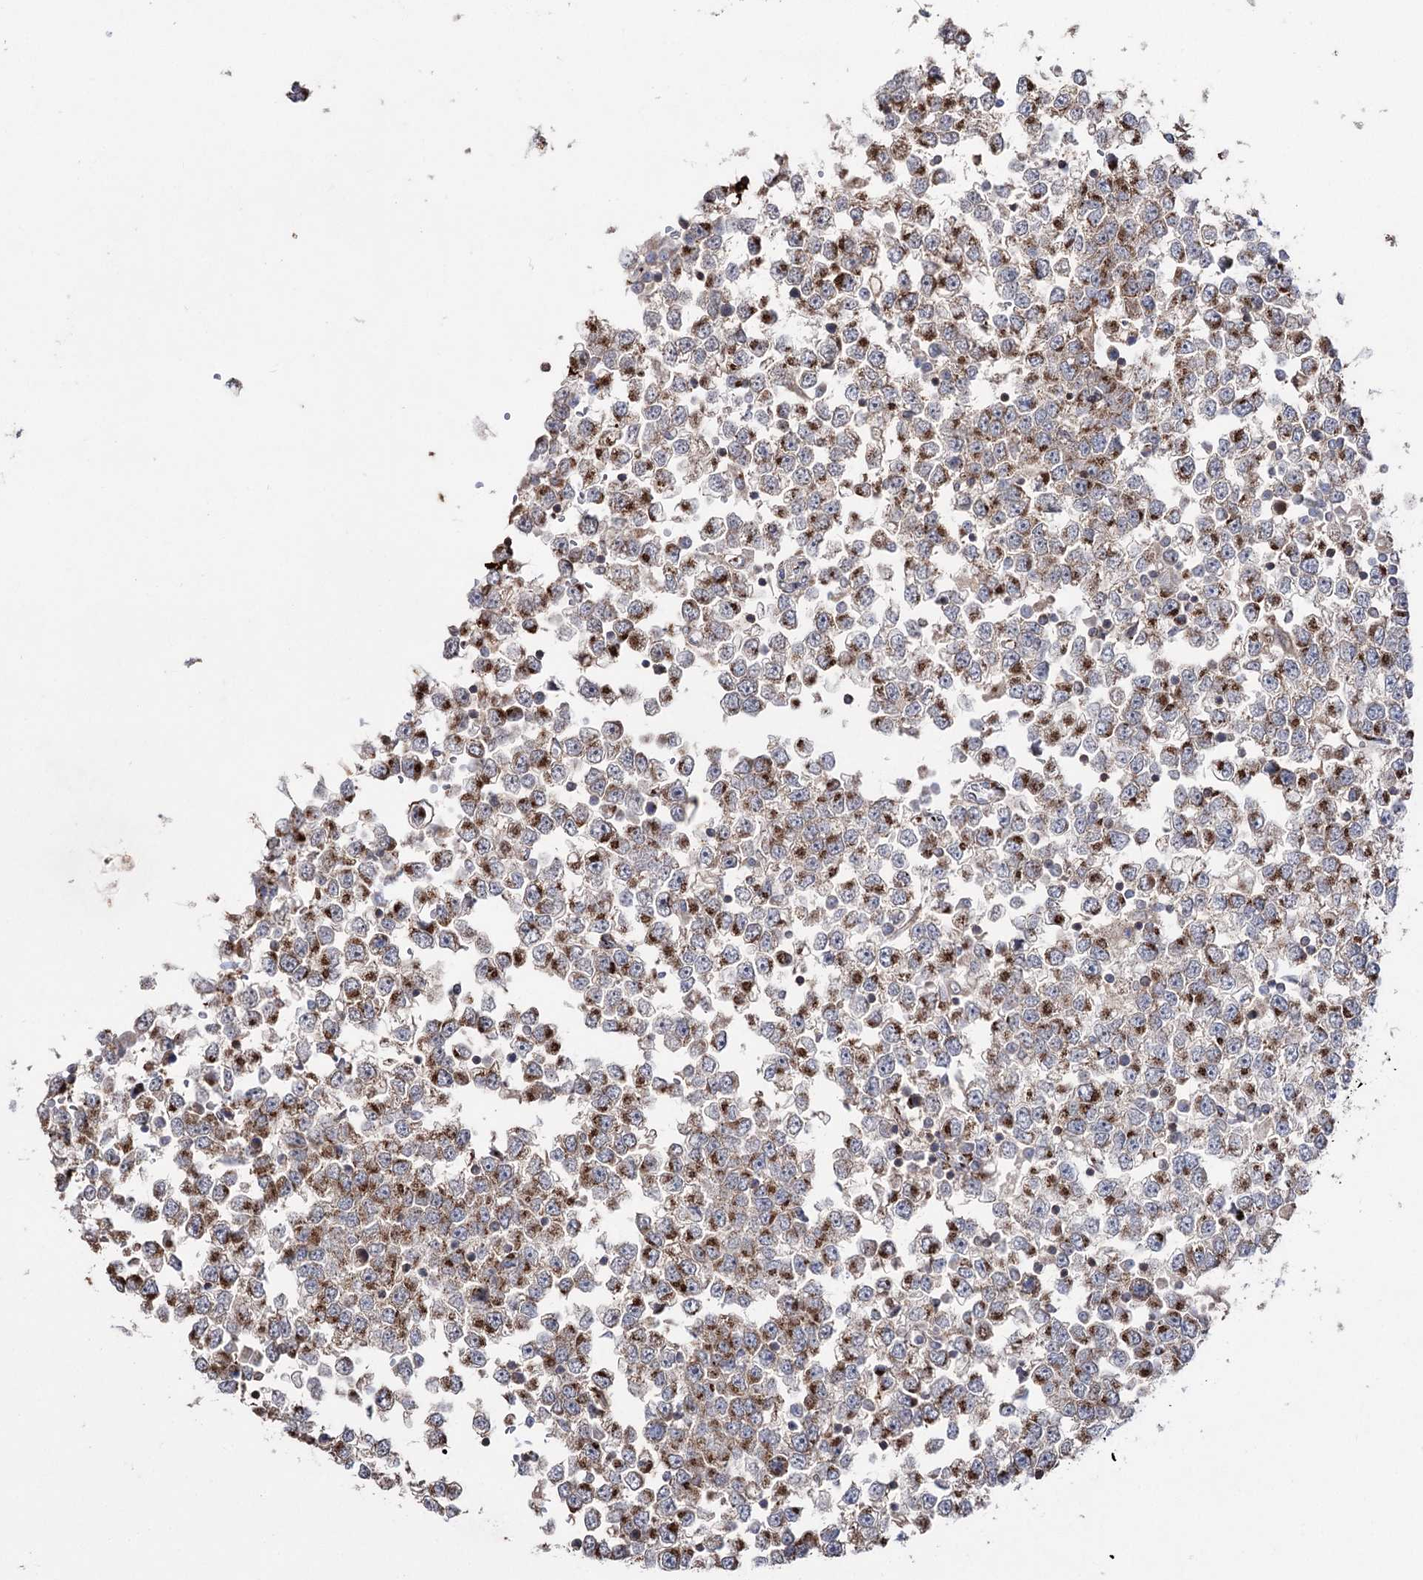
{"staining": {"intensity": "strong", "quantity": "25%-75%", "location": "cytoplasmic/membranous"}, "tissue": "testis cancer", "cell_type": "Tumor cells", "image_type": "cancer", "snomed": [{"axis": "morphology", "description": "Seminoma, NOS"}, {"axis": "topography", "description": "Testis"}], "caption": "Strong cytoplasmic/membranous expression for a protein is identified in approximately 25%-75% of tumor cells of testis cancer using IHC.", "gene": "ARHGAP20", "patient": {"sex": "male", "age": 65}}